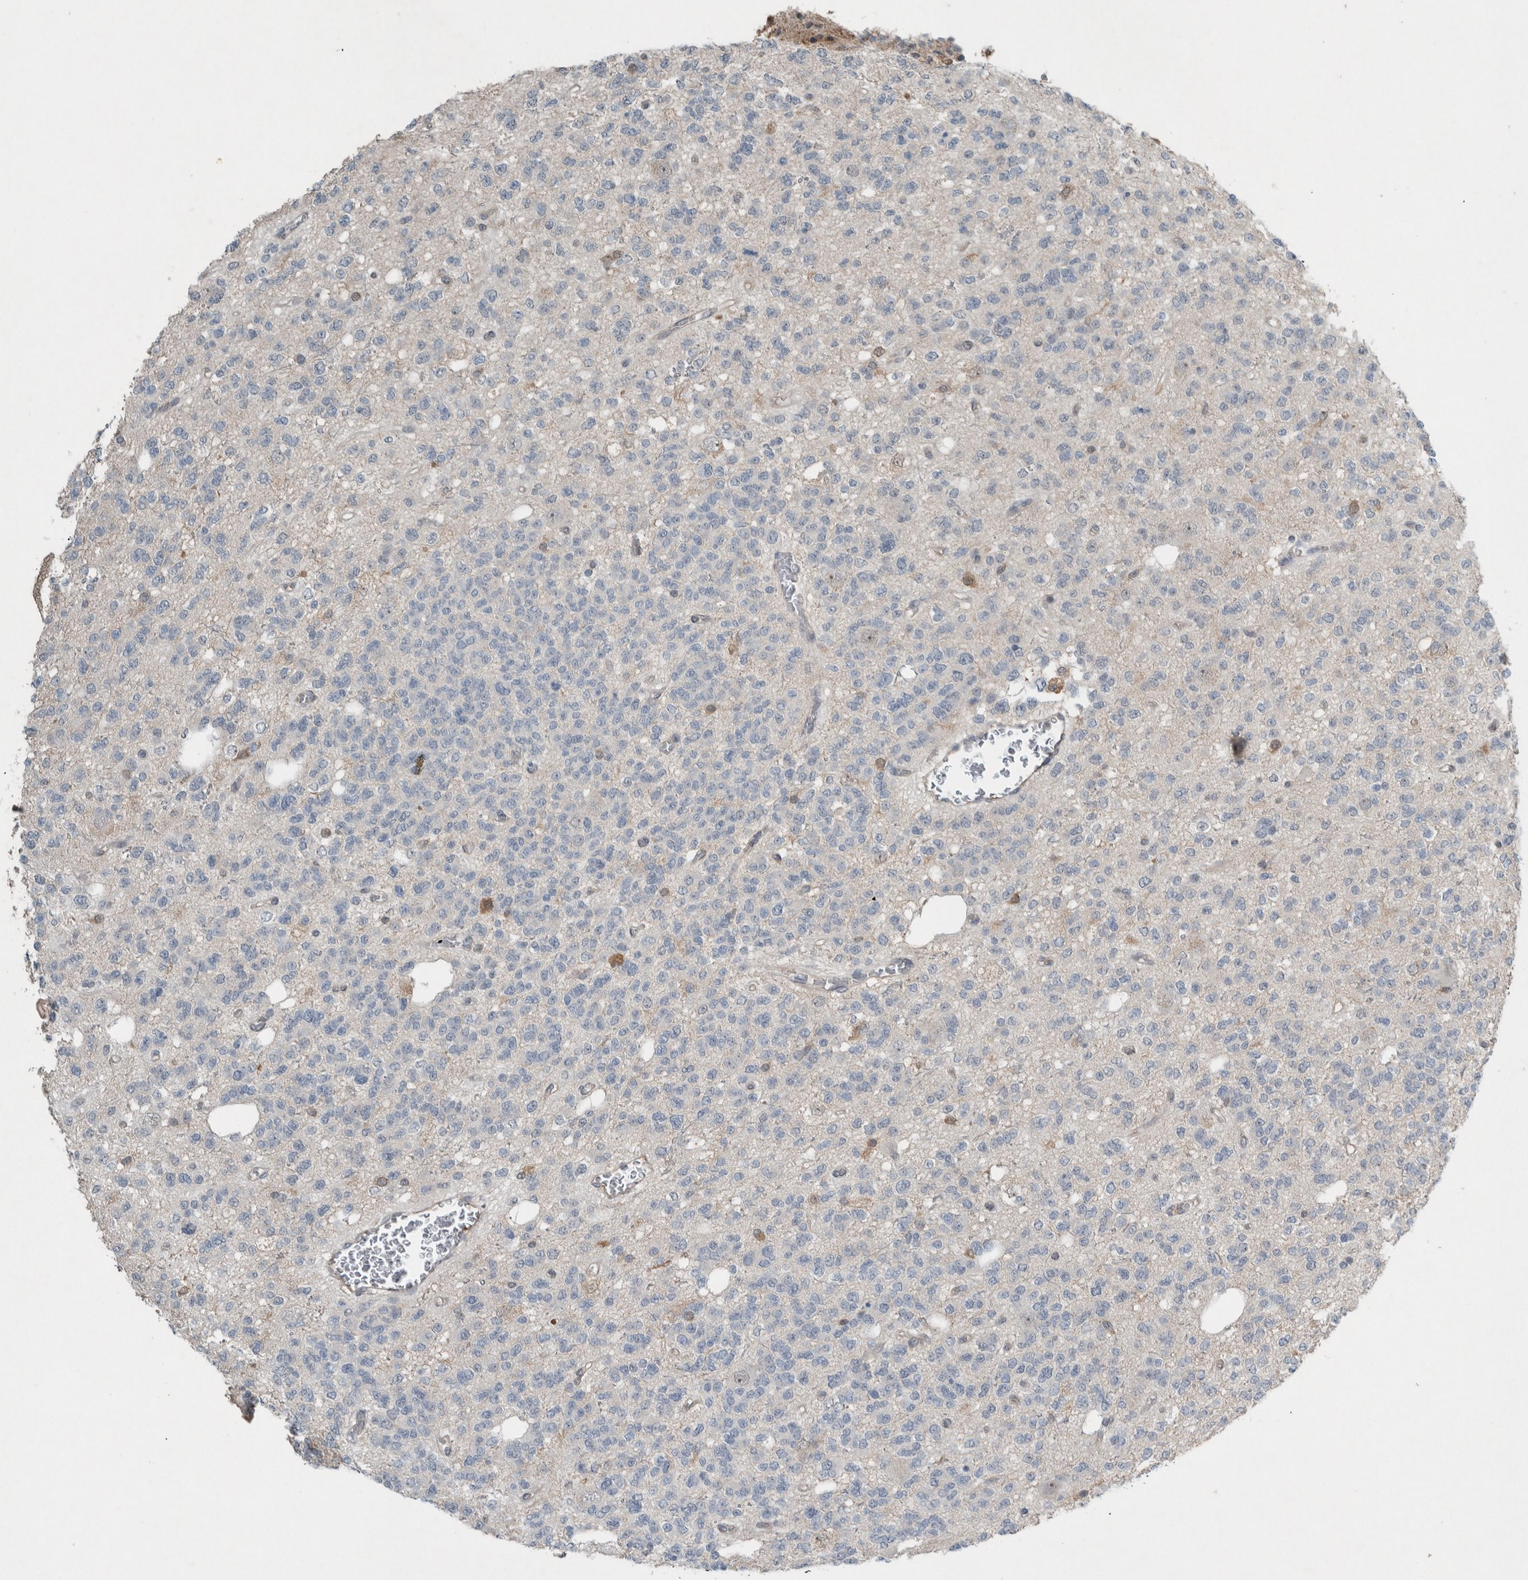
{"staining": {"intensity": "negative", "quantity": "none", "location": "none"}, "tissue": "glioma", "cell_type": "Tumor cells", "image_type": "cancer", "snomed": [{"axis": "morphology", "description": "Glioma, malignant, Low grade"}, {"axis": "topography", "description": "Brain"}], "caption": "High magnification brightfield microscopy of malignant glioma (low-grade) stained with DAB (brown) and counterstained with hematoxylin (blue): tumor cells show no significant expression. The staining was performed using DAB (3,3'-diaminobenzidine) to visualize the protein expression in brown, while the nuclei were stained in blue with hematoxylin (Magnification: 20x).", "gene": "RALGDS", "patient": {"sex": "male", "age": 38}}